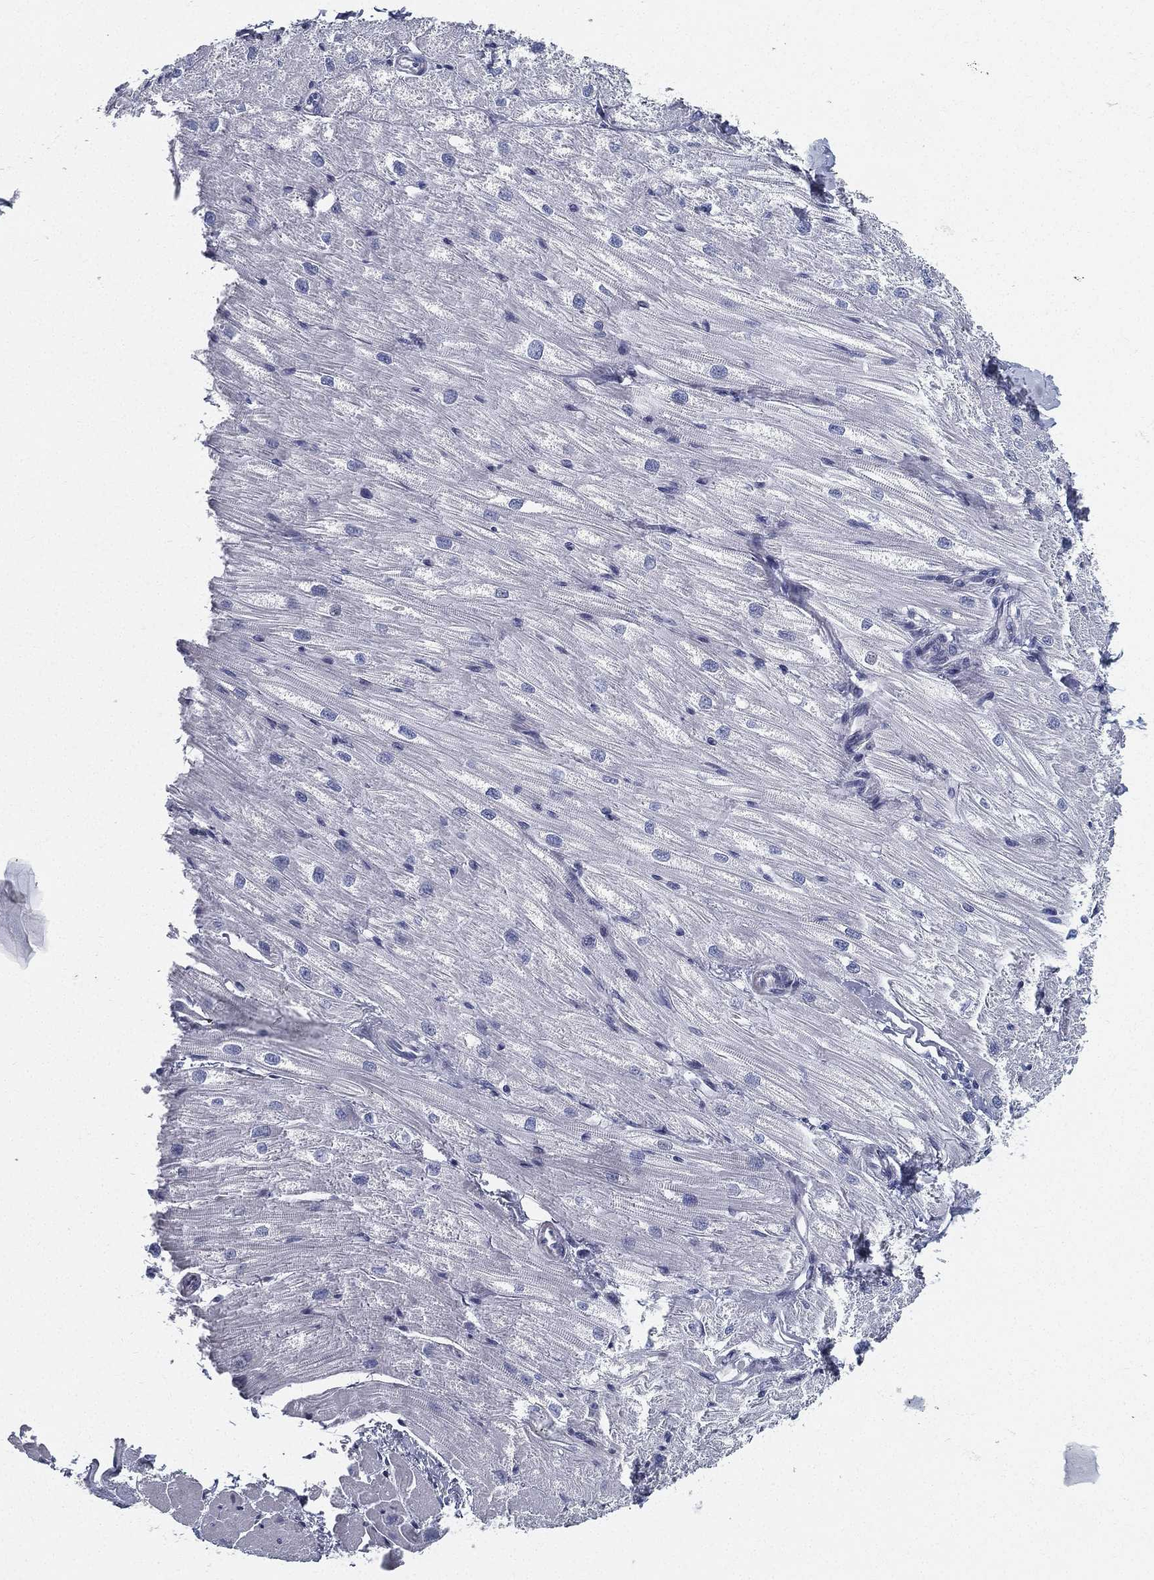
{"staining": {"intensity": "negative", "quantity": "none", "location": "none"}, "tissue": "heart muscle", "cell_type": "Cardiomyocytes", "image_type": "normal", "snomed": [{"axis": "morphology", "description": "Normal tissue, NOS"}, {"axis": "topography", "description": "Heart"}], "caption": "Immunohistochemical staining of normal human heart muscle demonstrates no significant expression in cardiomyocytes. The staining is performed using DAB (3,3'-diaminobenzidine) brown chromogen with nuclei counter-stained in using hematoxylin.", "gene": "SPPL2C", "patient": {"sex": "male", "age": 57}}